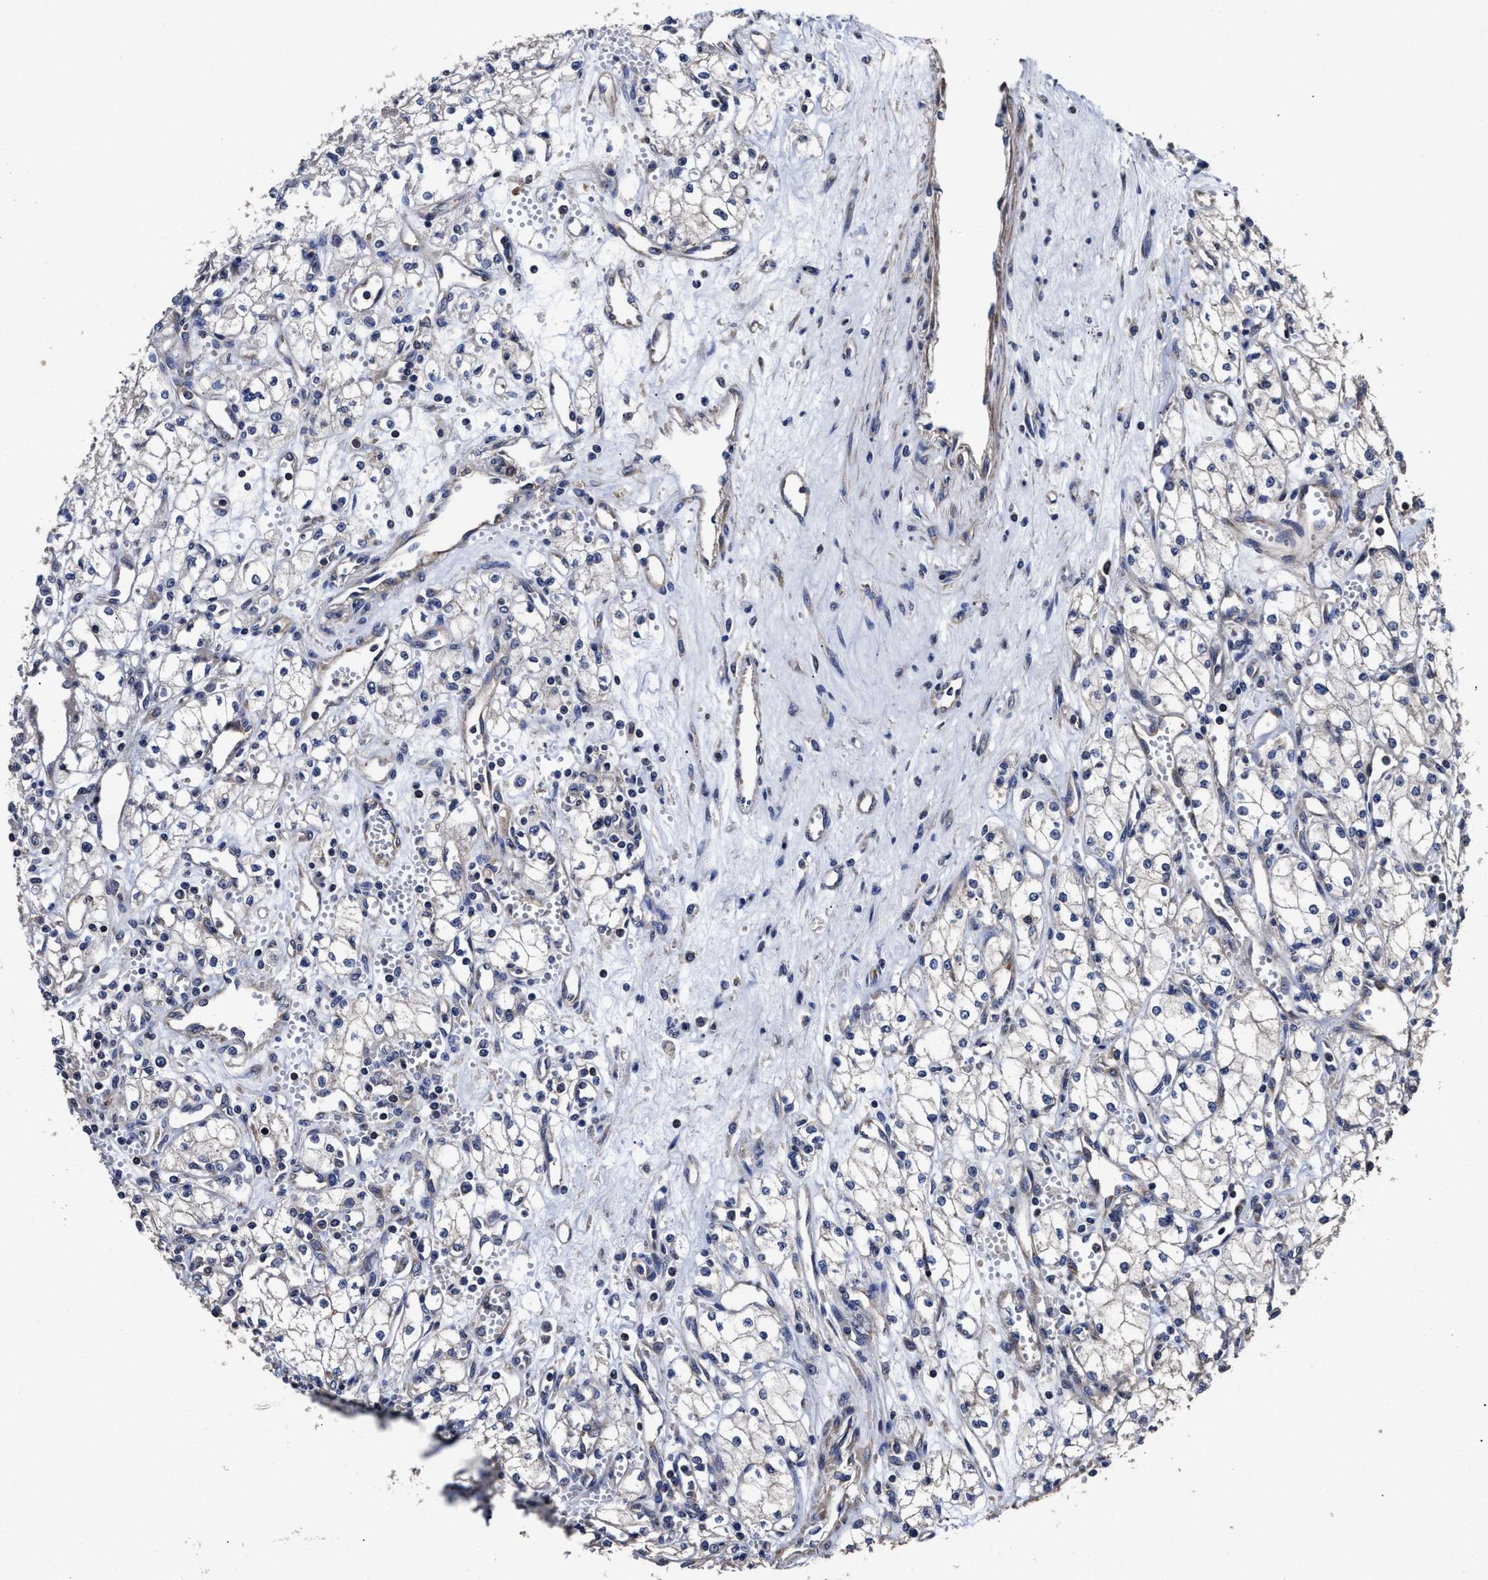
{"staining": {"intensity": "negative", "quantity": "none", "location": "none"}, "tissue": "renal cancer", "cell_type": "Tumor cells", "image_type": "cancer", "snomed": [{"axis": "morphology", "description": "Adenocarcinoma, NOS"}, {"axis": "topography", "description": "Kidney"}], "caption": "This is a photomicrograph of IHC staining of adenocarcinoma (renal), which shows no positivity in tumor cells.", "gene": "AVEN", "patient": {"sex": "male", "age": 59}}